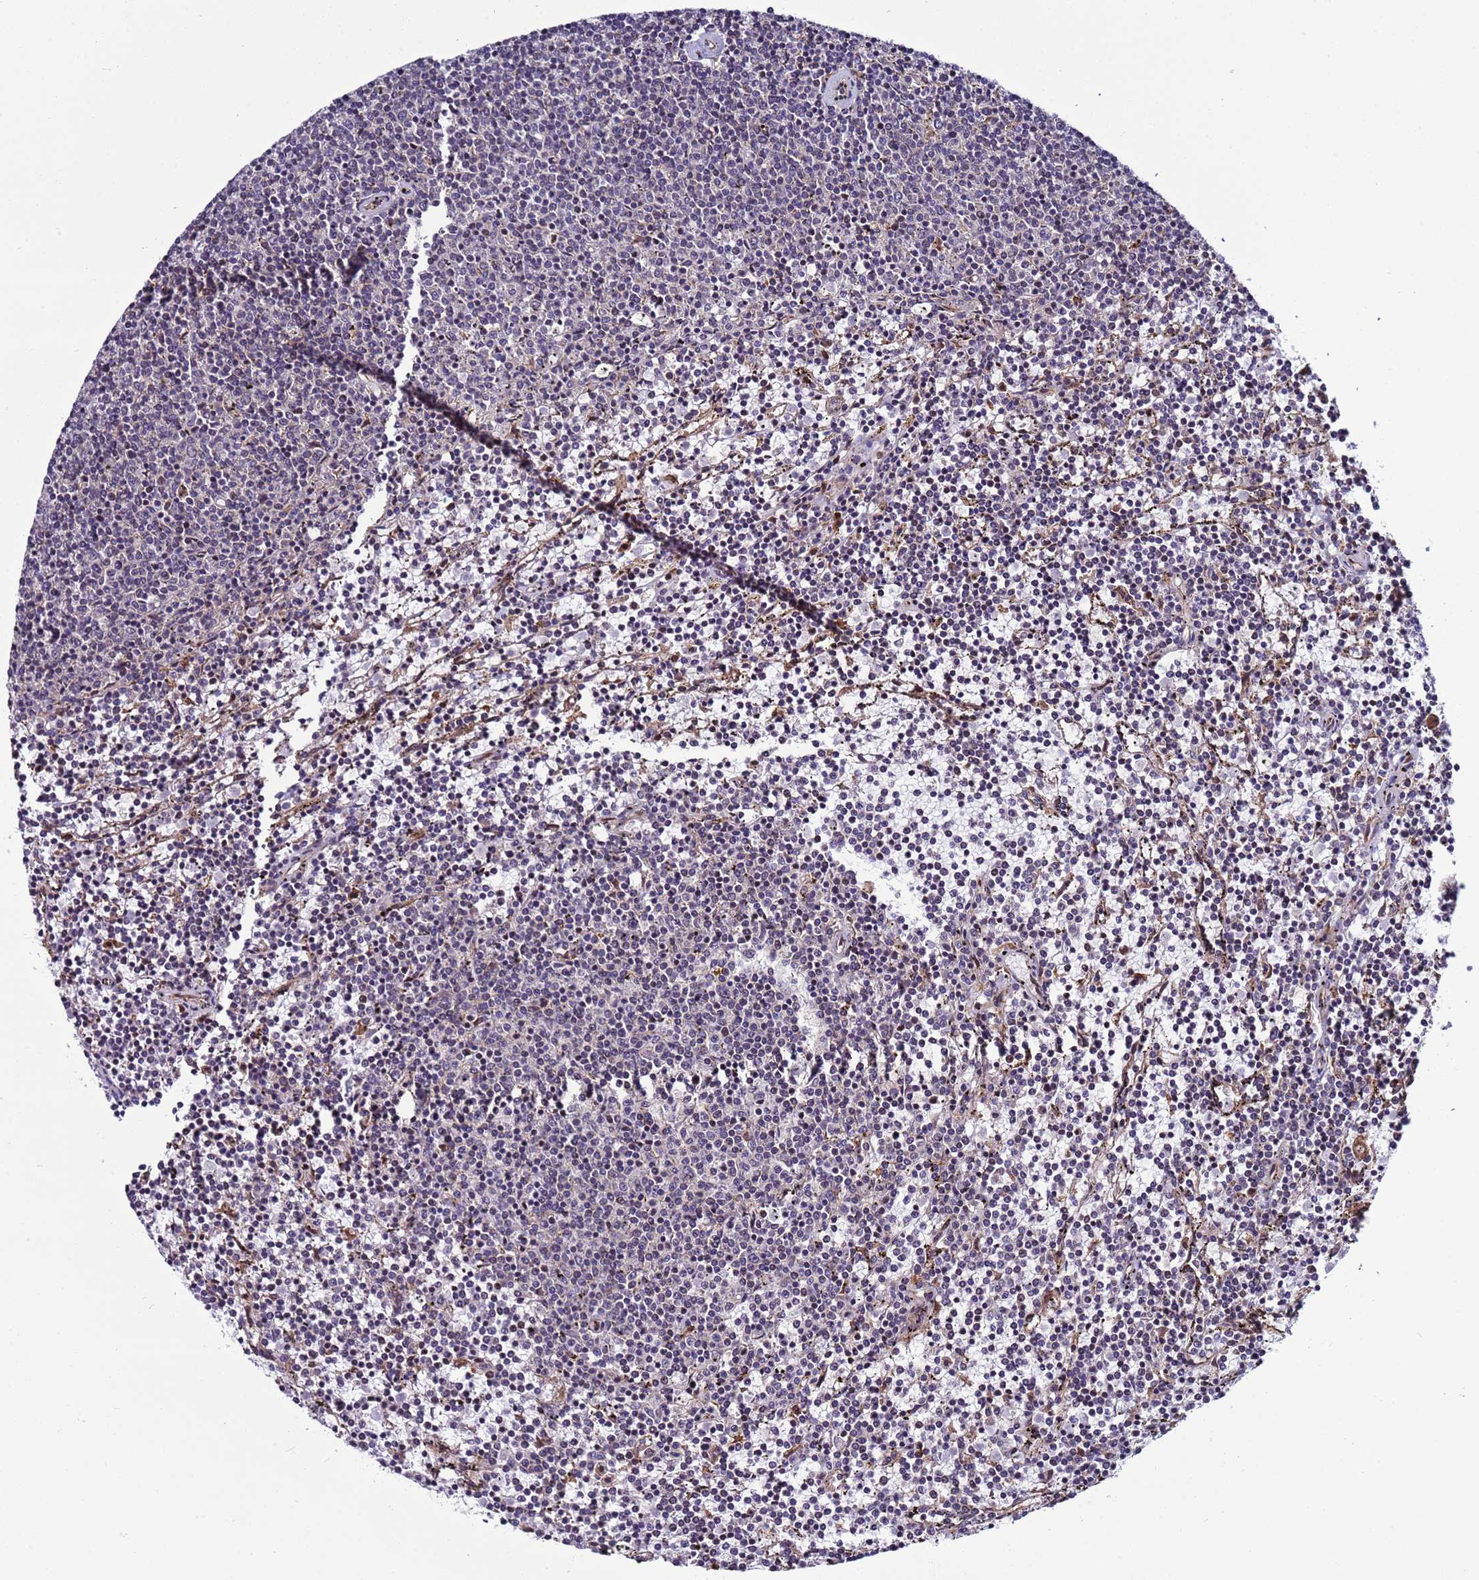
{"staining": {"intensity": "negative", "quantity": "none", "location": "none"}, "tissue": "lymphoma", "cell_type": "Tumor cells", "image_type": "cancer", "snomed": [{"axis": "morphology", "description": "Malignant lymphoma, non-Hodgkin's type, Low grade"}, {"axis": "topography", "description": "Spleen"}], "caption": "This photomicrograph is of low-grade malignant lymphoma, non-Hodgkin's type stained with immunohistochemistry (IHC) to label a protein in brown with the nuclei are counter-stained blue. There is no positivity in tumor cells.", "gene": "MCRIP1", "patient": {"sex": "female", "age": 50}}